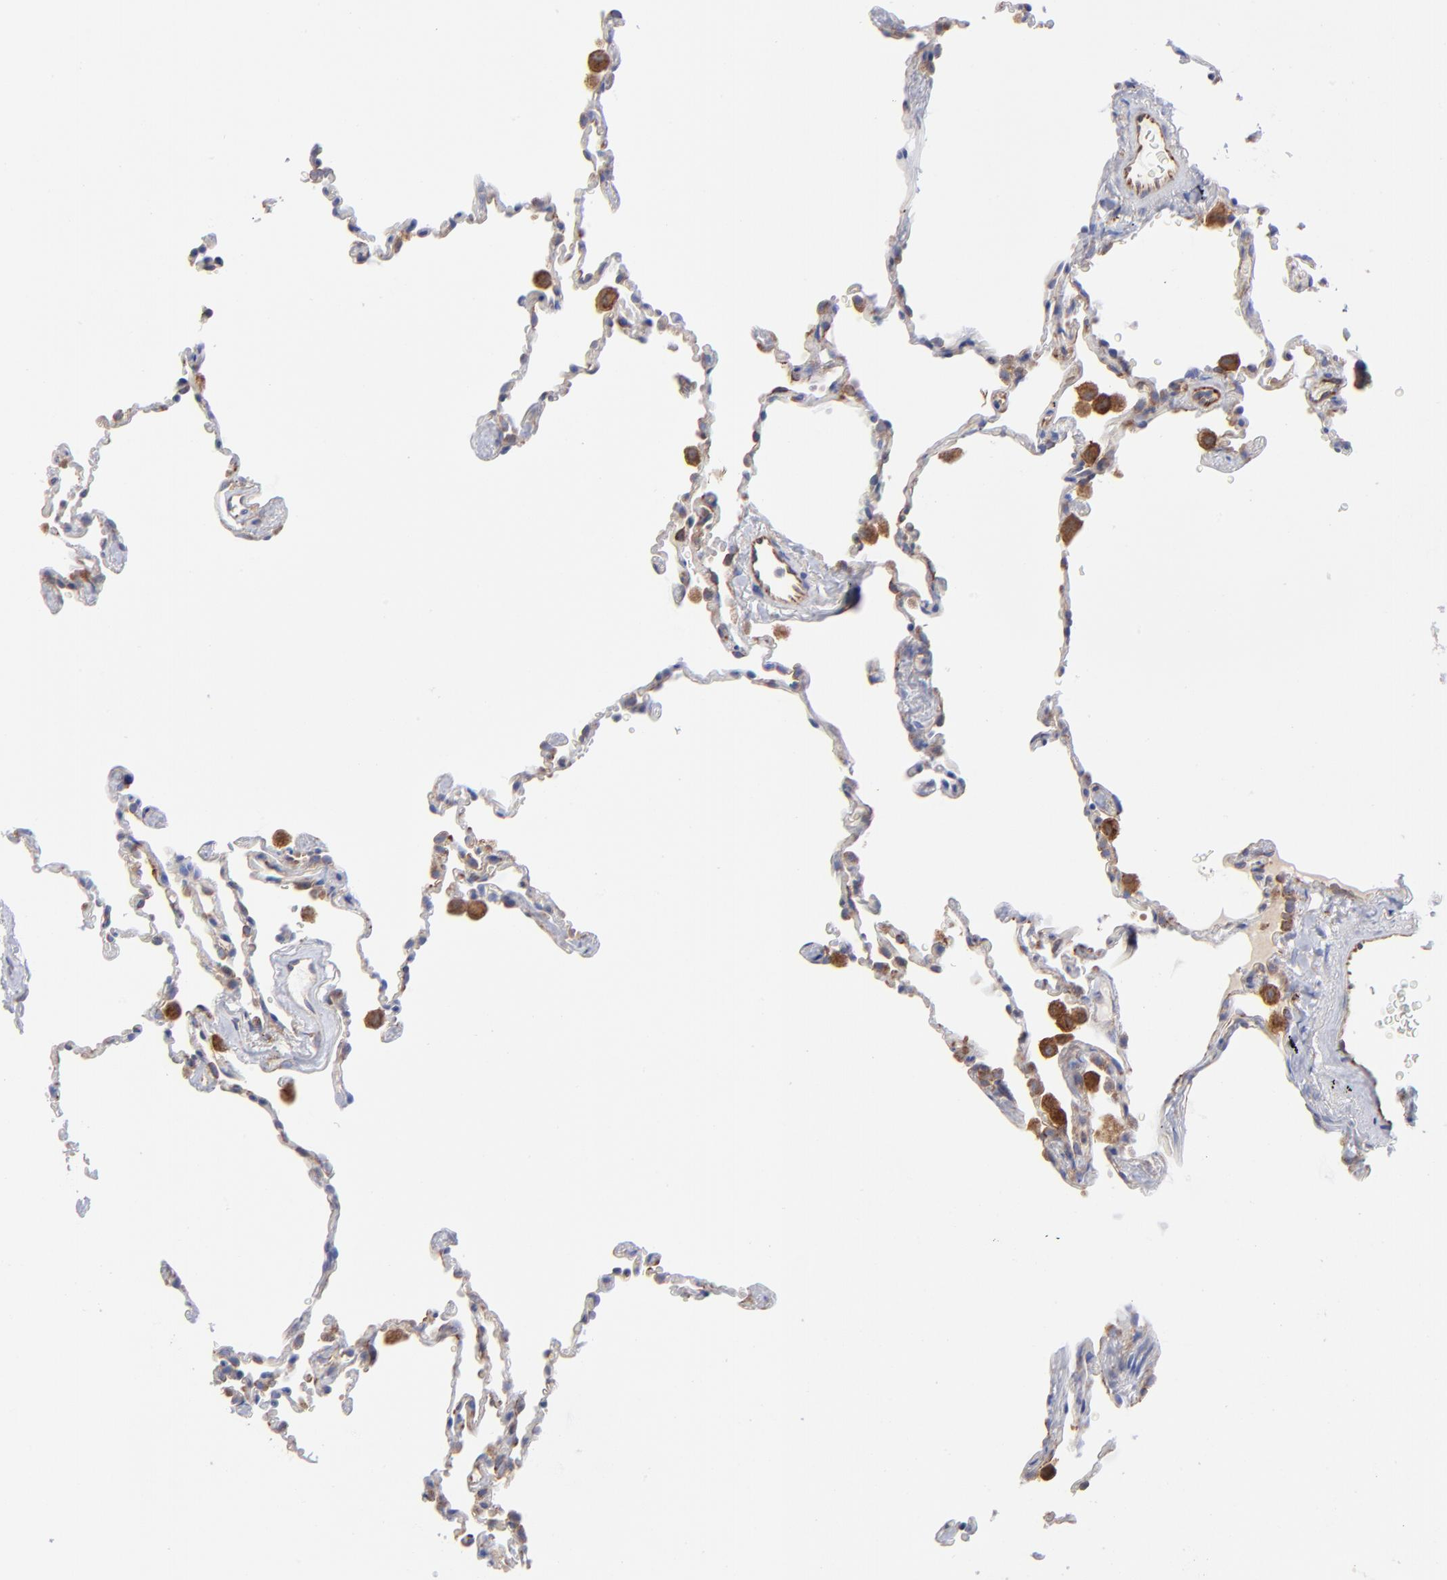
{"staining": {"intensity": "moderate", "quantity": "<25%", "location": "cytoplasmic/membranous"}, "tissue": "lung", "cell_type": "Alveolar cells", "image_type": "normal", "snomed": [{"axis": "morphology", "description": "Normal tissue, NOS"}, {"axis": "morphology", "description": "Soft tissue tumor metastatic"}, {"axis": "topography", "description": "Lung"}], "caption": "Moderate cytoplasmic/membranous staining is present in about <25% of alveolar cells in unremarkable lung. (Brightfield microscopy of DAB IHC at high magnification).", "gene": "EIF2AK2", "patient": {"sex": "male", "age": 59}}